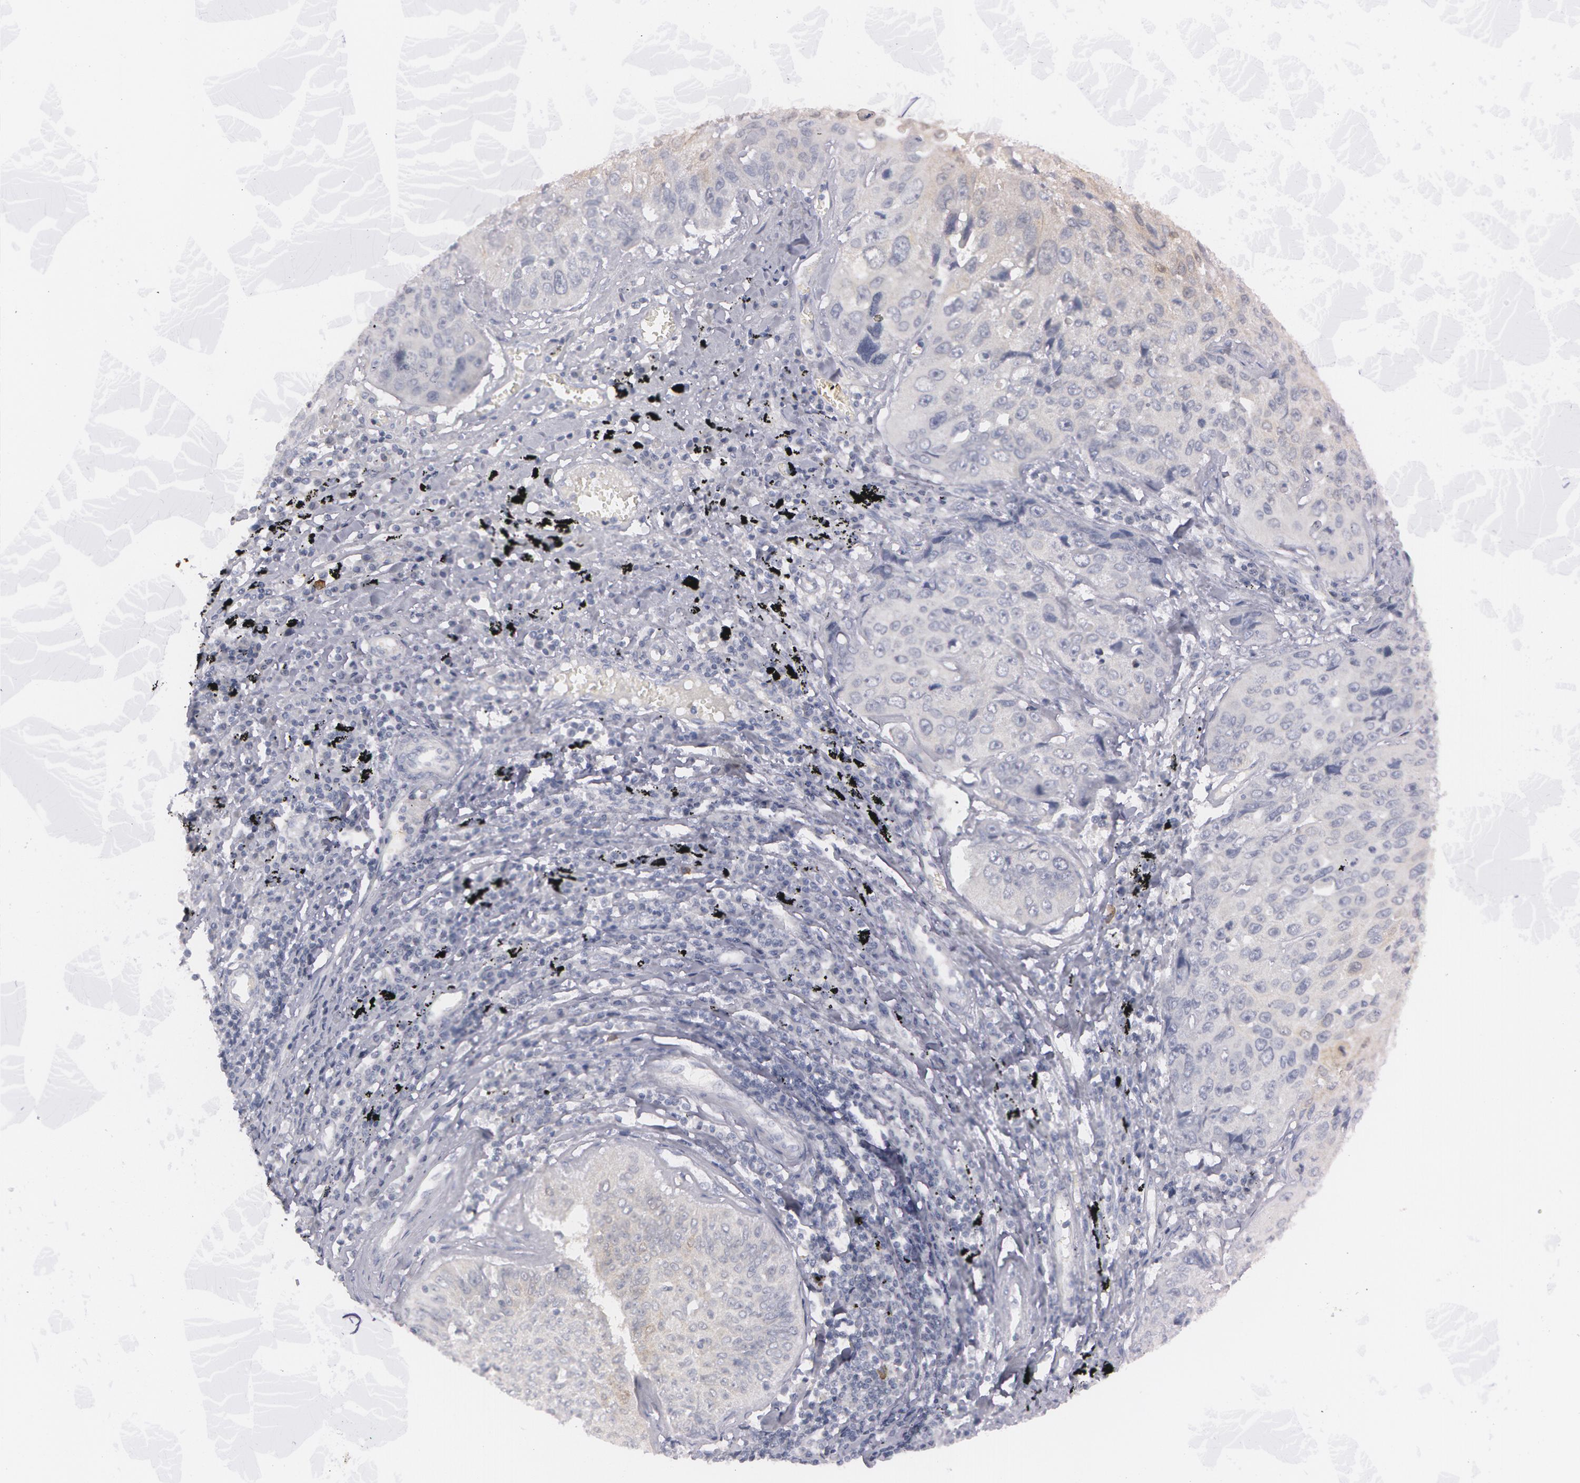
{"staining": {"intensity": "weak", "quantity": "<25%", "location": "cytoplasmic/membranous"}, "tissue": "lung cancer", "cell_type": "Tumor cells", "image_type": "cancer", "snomed": [{"axis": "morphology", "description": "Adenocarcinoma, NOS"}, {"axis": "topography", "description": "Lung"}], "caption": "Tumor cells are negative for brown protein staining in lung adenocarcinoma.", "gene": "IL1RN", "patient": {"sex": "male", "age": 60}}